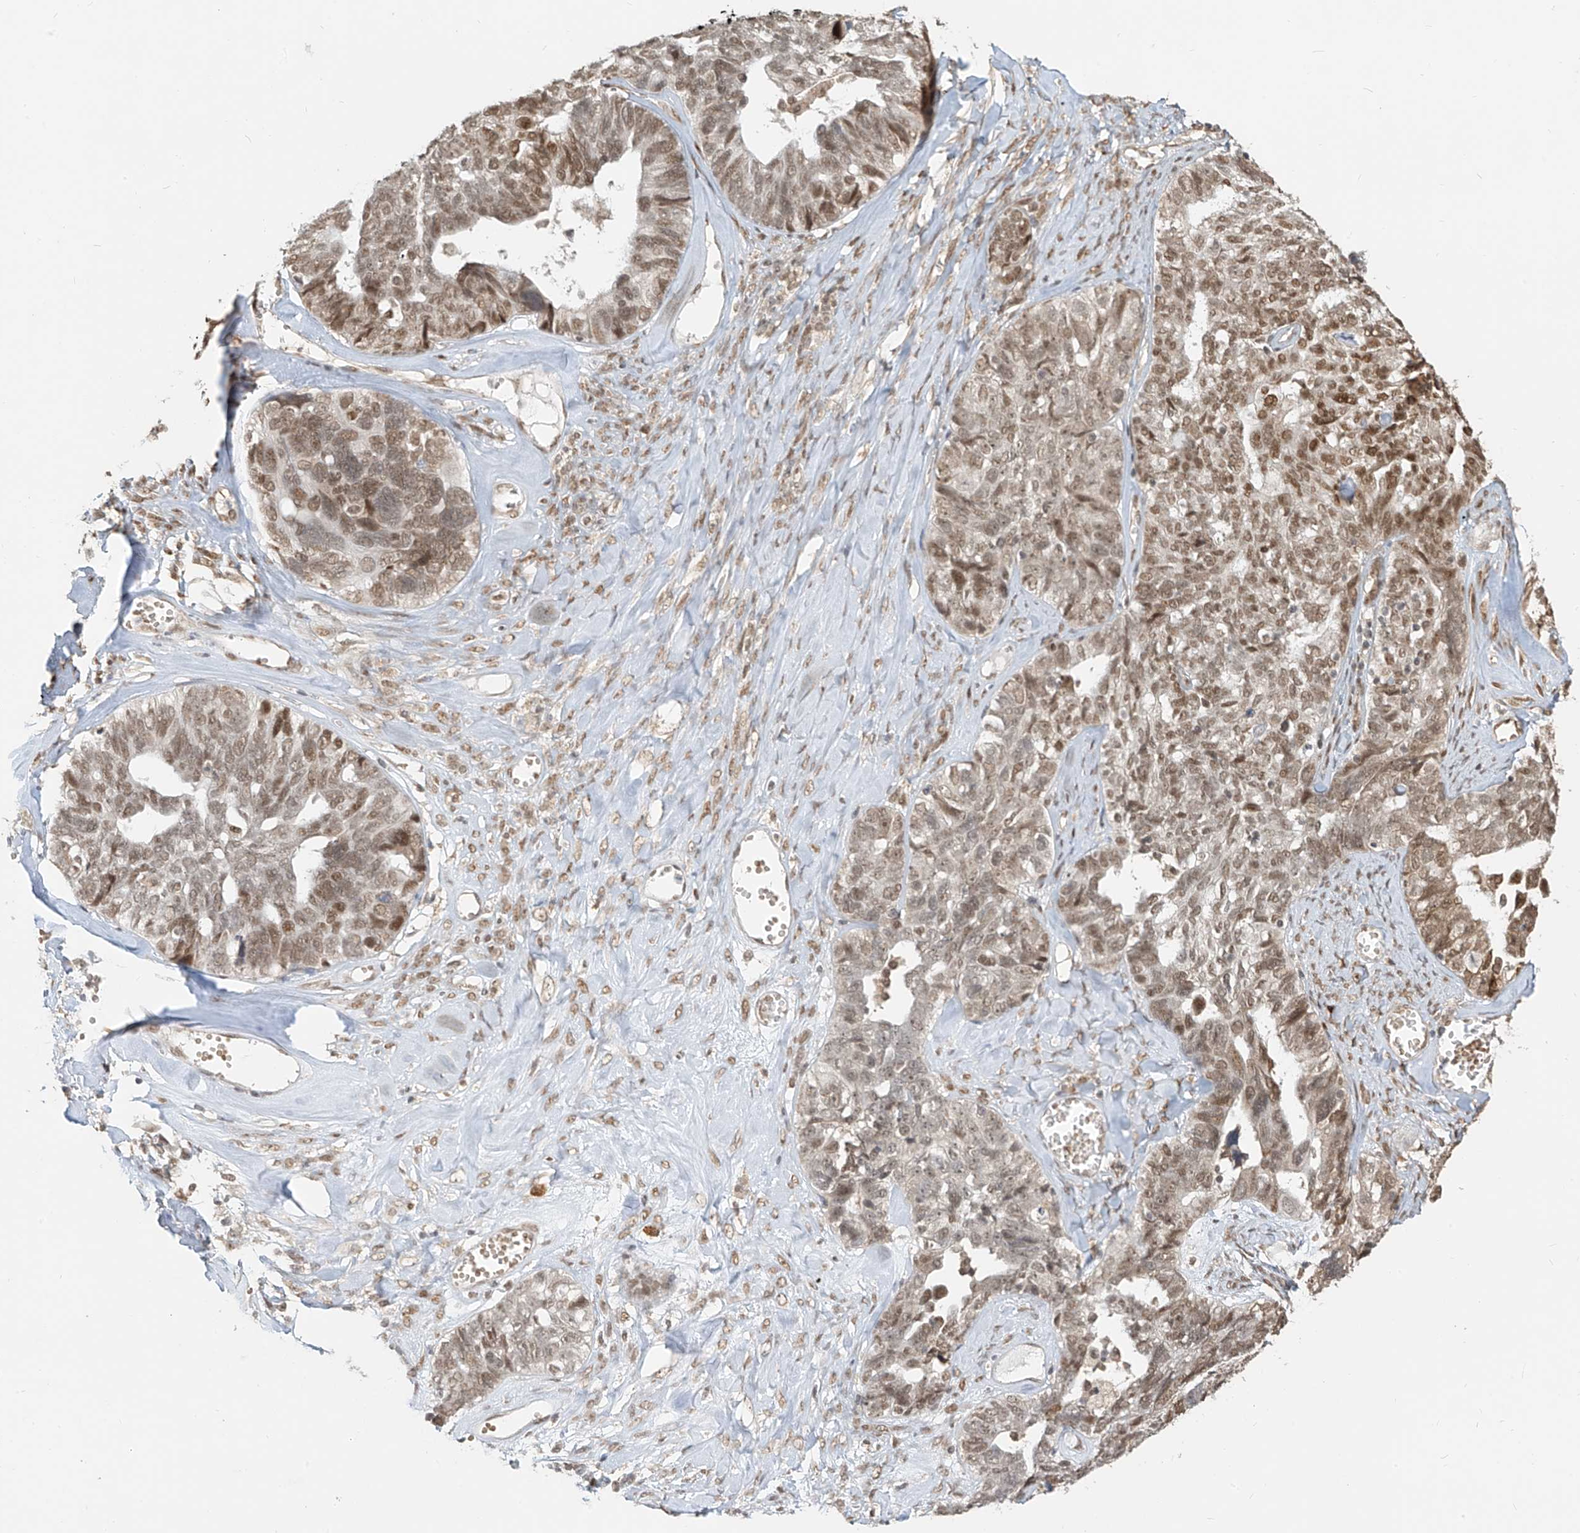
{"staining": {"intensity": "moderate", "quantity": ">75%", "location": "nuclear"}, "tissue": "ovarian cancer", "cell_type": "Tumor cells", "image_type": "cancer", "snomed": [{"axis": "morphology", "description": "Cystadenocarcinoma, serous, NOS"}, {"axis": "topography", "description": "Ovary"}], "caption": "Moderate nuclear staining for a protein is present in about >75% of tumor cells of ovarian cancer using immunohistochemistry.", "gene": "ZMYM2", "patient": {"sex": "female", "age": 79}}